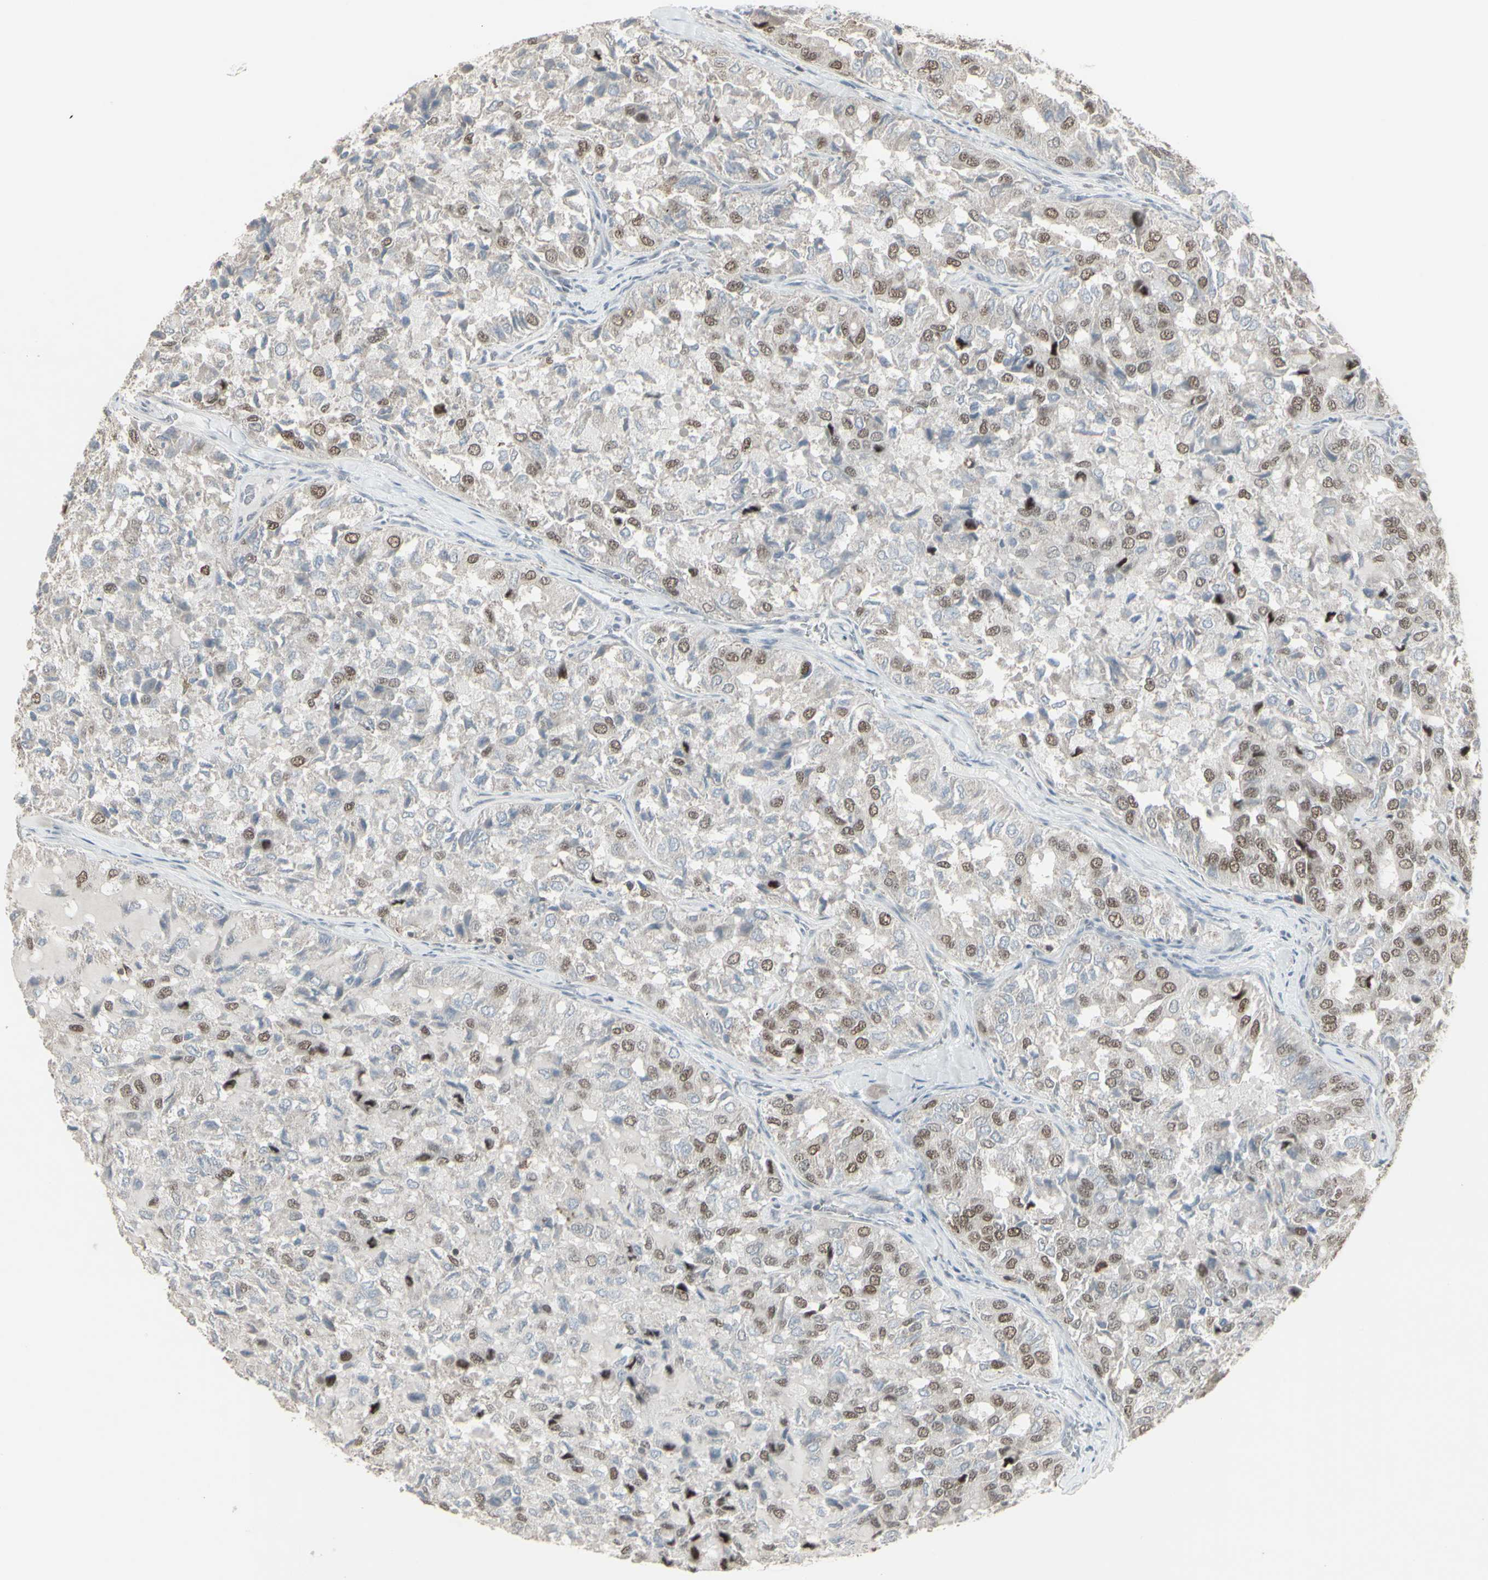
{"staining": {"intensity": "weak", "quantity": "25%-75%", "location": "nuclear"}, "tissue": "thyroid cancer", "cell_type": "Tumor cells", "image_type": "cancer", "snomed": [{"axis": "morphology", "description": "Follicular adenoma carcinoma, NOS"}, {"axis": "topography", "description": "Thyroid gland"}], "caption": "Protein analysis of follicular adenoma carcinoma (thyroid) tissue shows weak nuclear positivity in approximately 25%-75% of tumor cells.", "gene": "SAMSN1", "patient": {"sex": "male", "age": 75}}